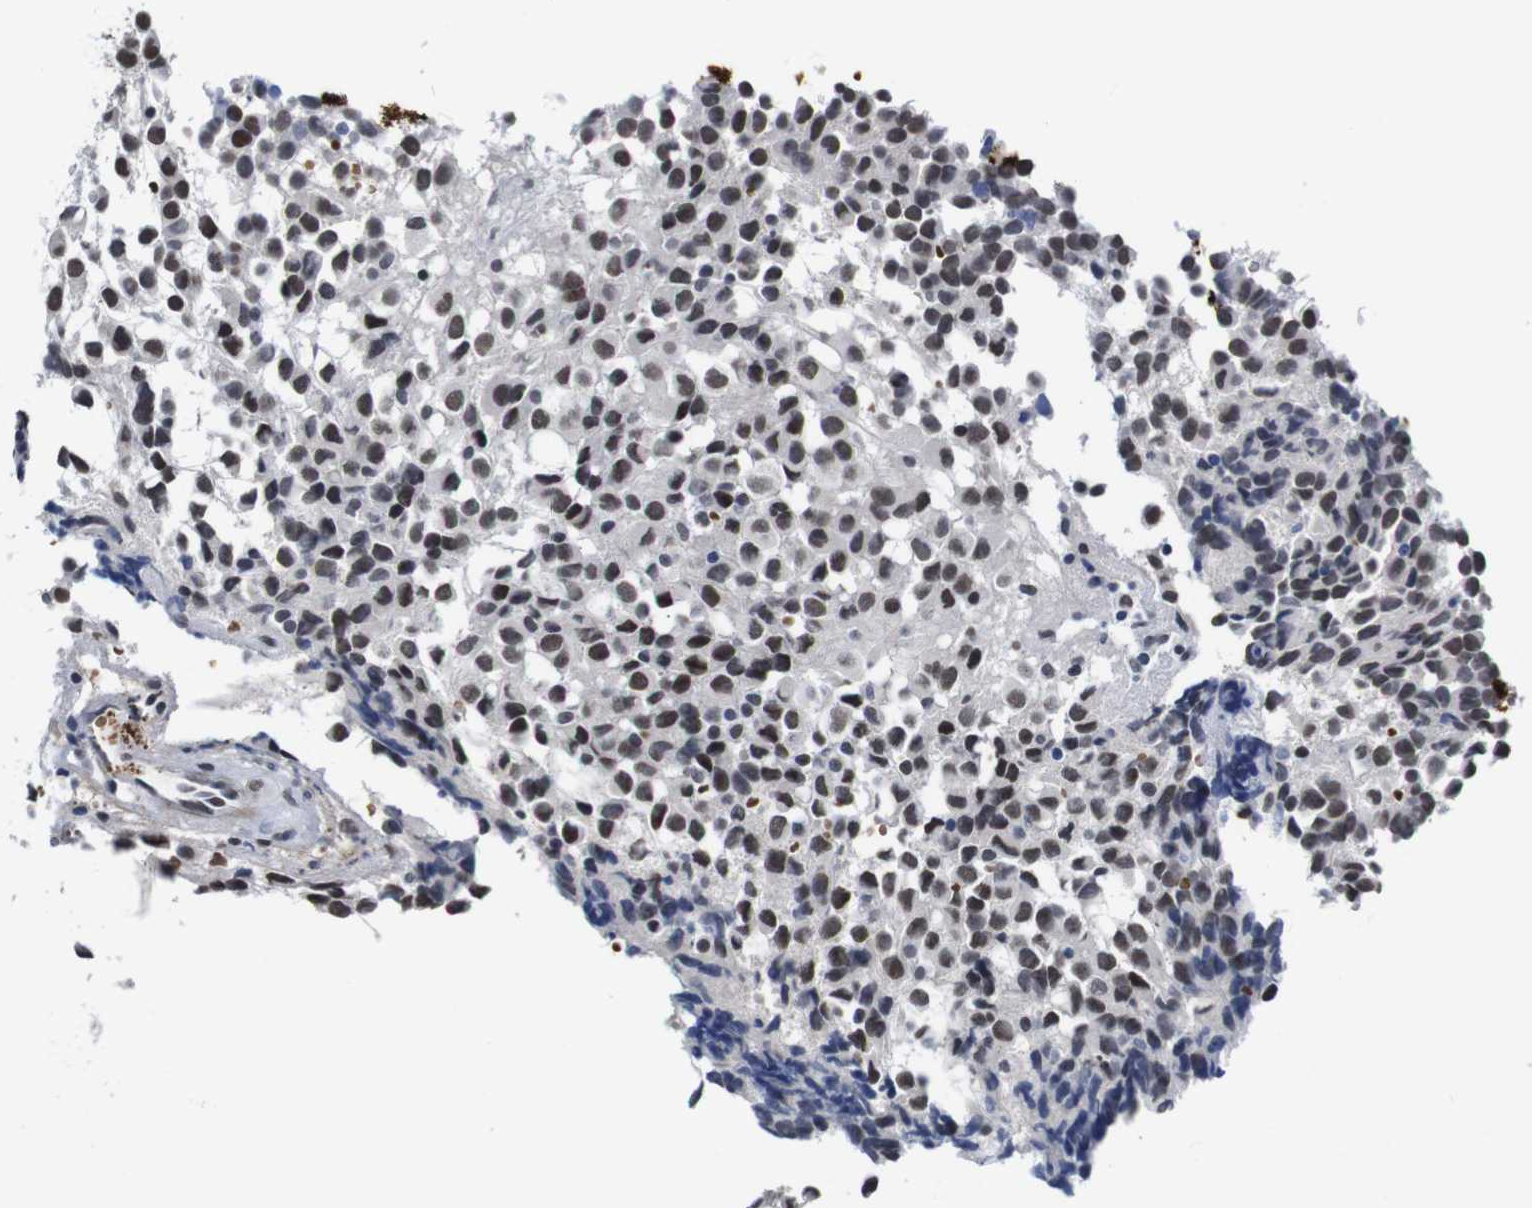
{"staining": {"intensity": "moderate", "quantity": ">75%", "location": "nuclear"}, "tissue": "glioma", "cell_type": "Tumor cells", "image_type": "cancer", "snomed": [{"axis": "morphology", "description": "Glioma, malignant, High grade"}, {"axis": "topography", "description": "Brain"}], "caption": "Immunohistochemistry histopathology image of human glioma stained for a protein (brown), which shows medium levels of moderate nuclear staining in approximately >75% of tumor cells.", "gene": "ILDR2", "patient": {"sex": "male", "age": 32}}